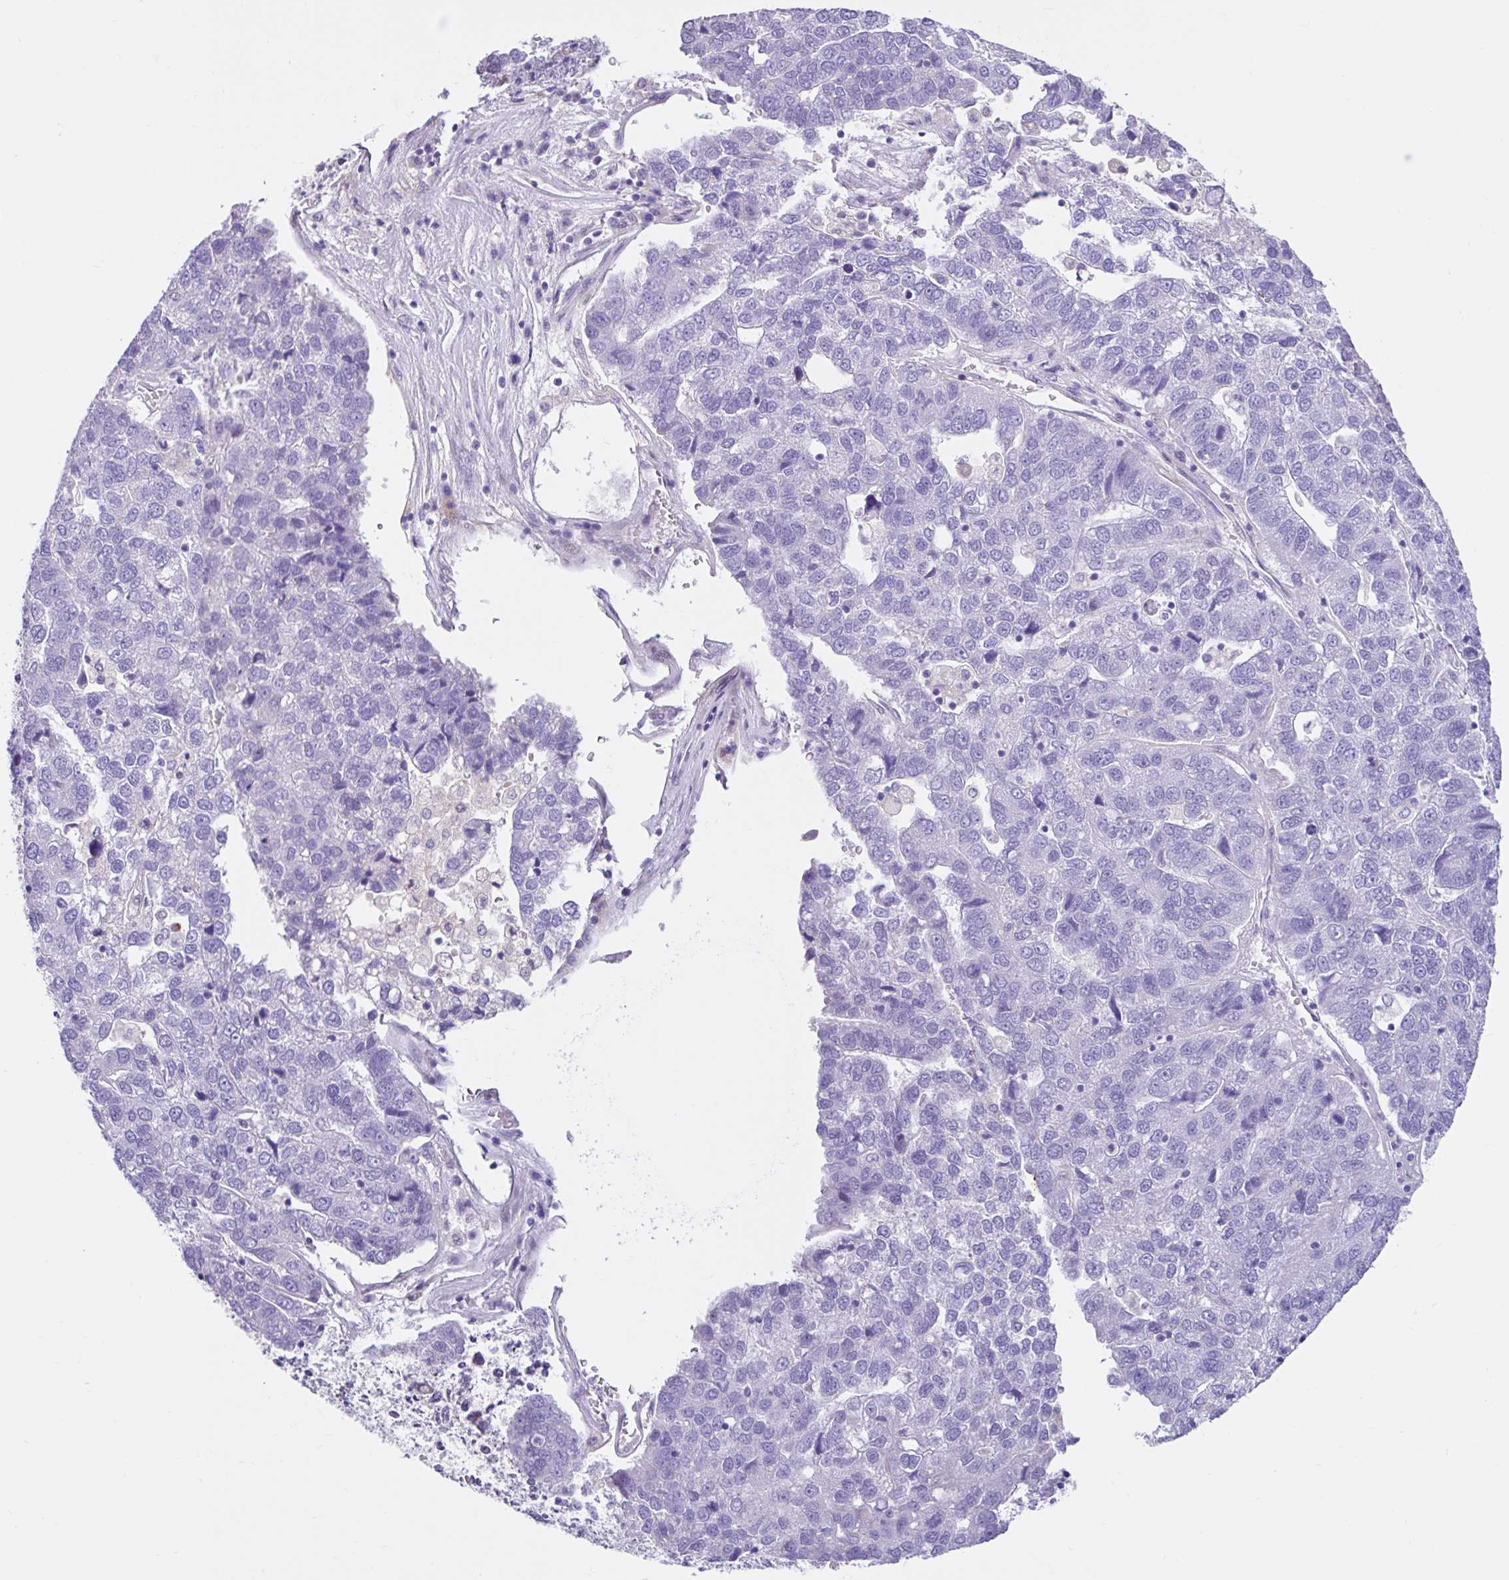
{"staining": {"intensity": "negative", "quantity": "none", "location": "none"}, "tissue": "pancreatic cancer", "cell_type": "Tumor cells", "image_type": "cancer", "snomed": [{"axis": "morphology", "description": "Adenocarcinoma, NOS"}, {"axis": "topography", "description": "Pancreas"}], "caption": "DAB immunohistochemical staining of pancreatic adenocarcinoma displays no significant expression in tumor cells.", "gene": "NHLH2", "patient": {"sex": "female", "age": 61}}